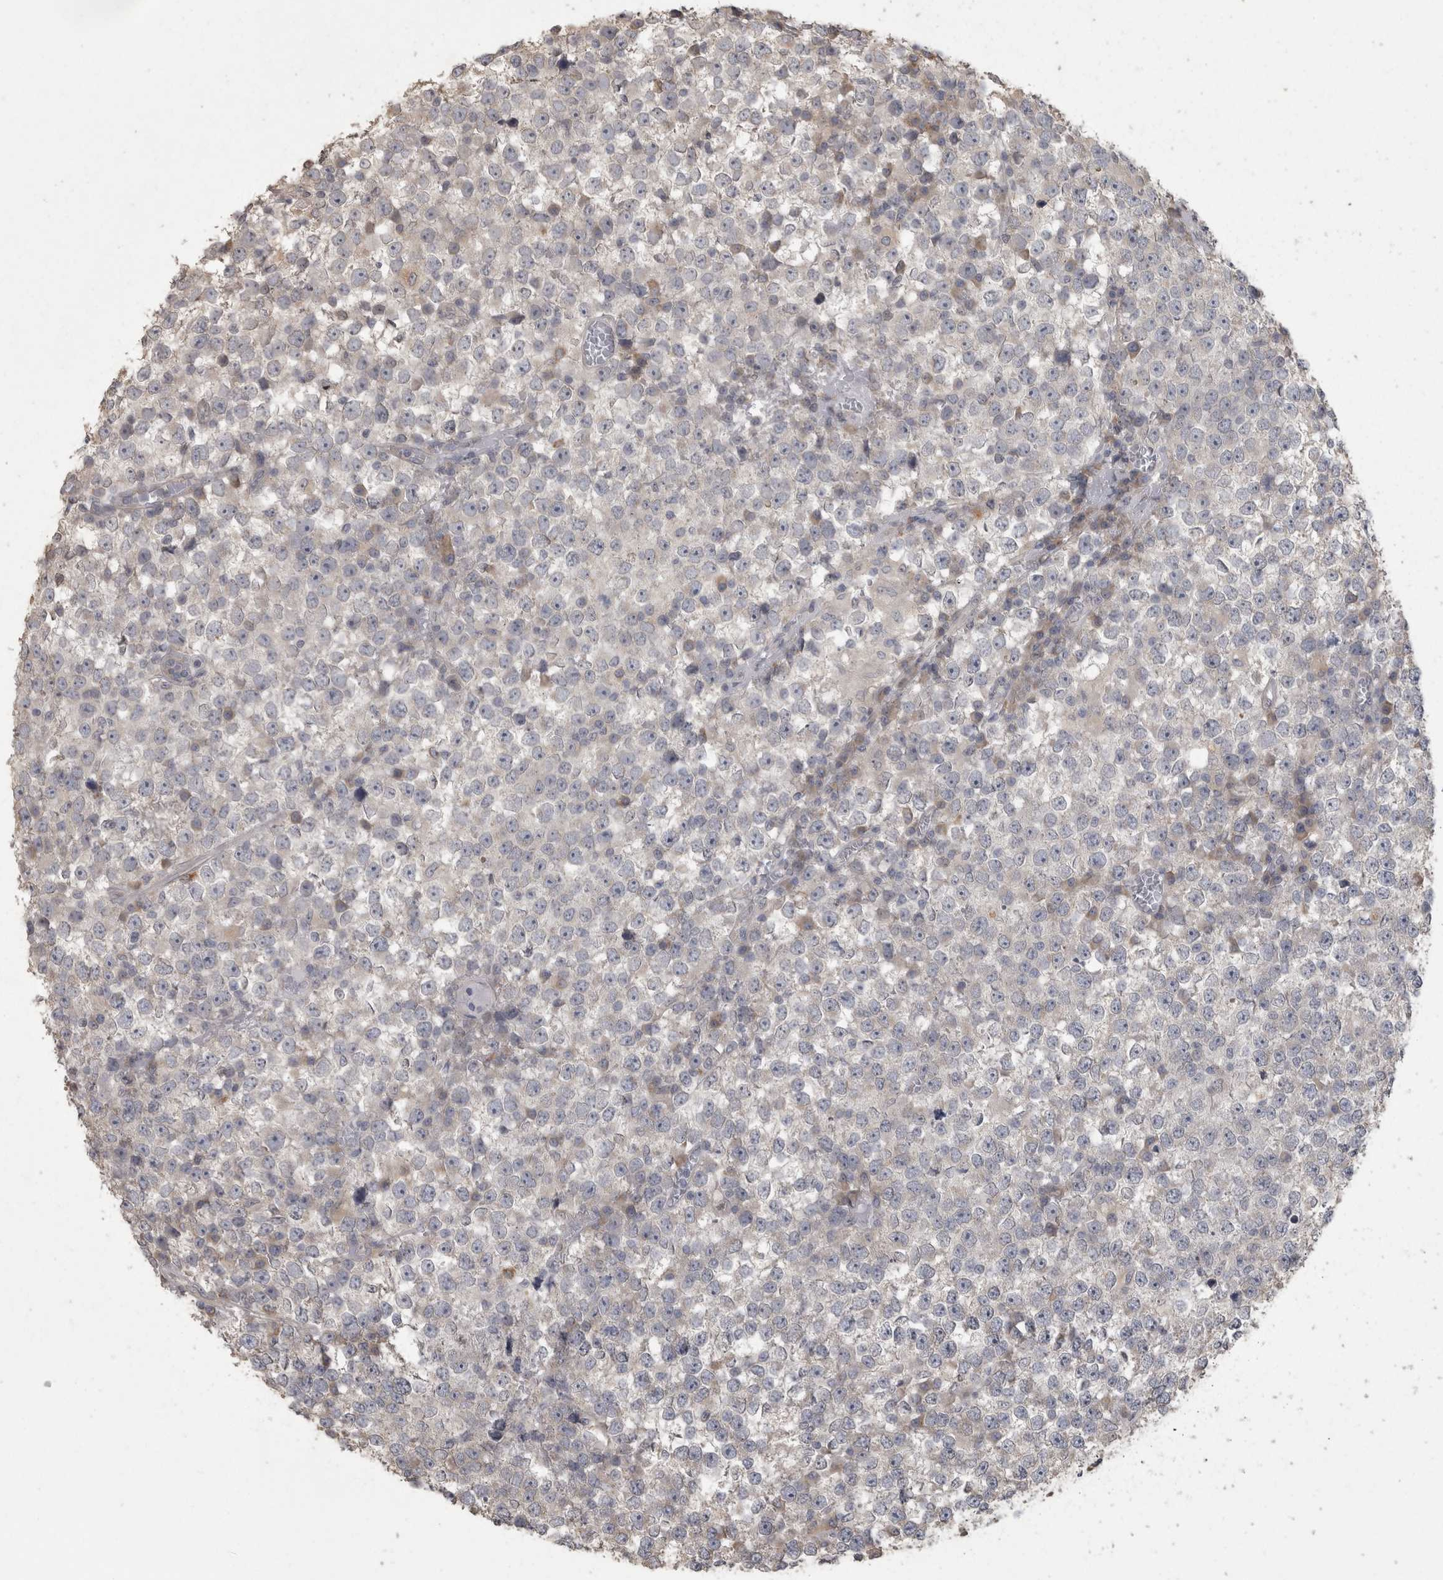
{"staining": {"intensity": "negative", "quantity": "none", "location": "none"}, "tissue": "testis cancer", "cell_type": "Tumor cells", "image_type": "cancer", "snomed": [{"axis": "morphology", "description": "Seminoma, NOS"}, {"axis": "topography", "description": "Testis"}], "caption": "A high-resolution micrograph shows immunohistochemistry staining of testis seminoma, which demonstrates no significant positivity in tumor cells.", "gene": "RAB29", "patient": {"sex": "male", "age": 65}}